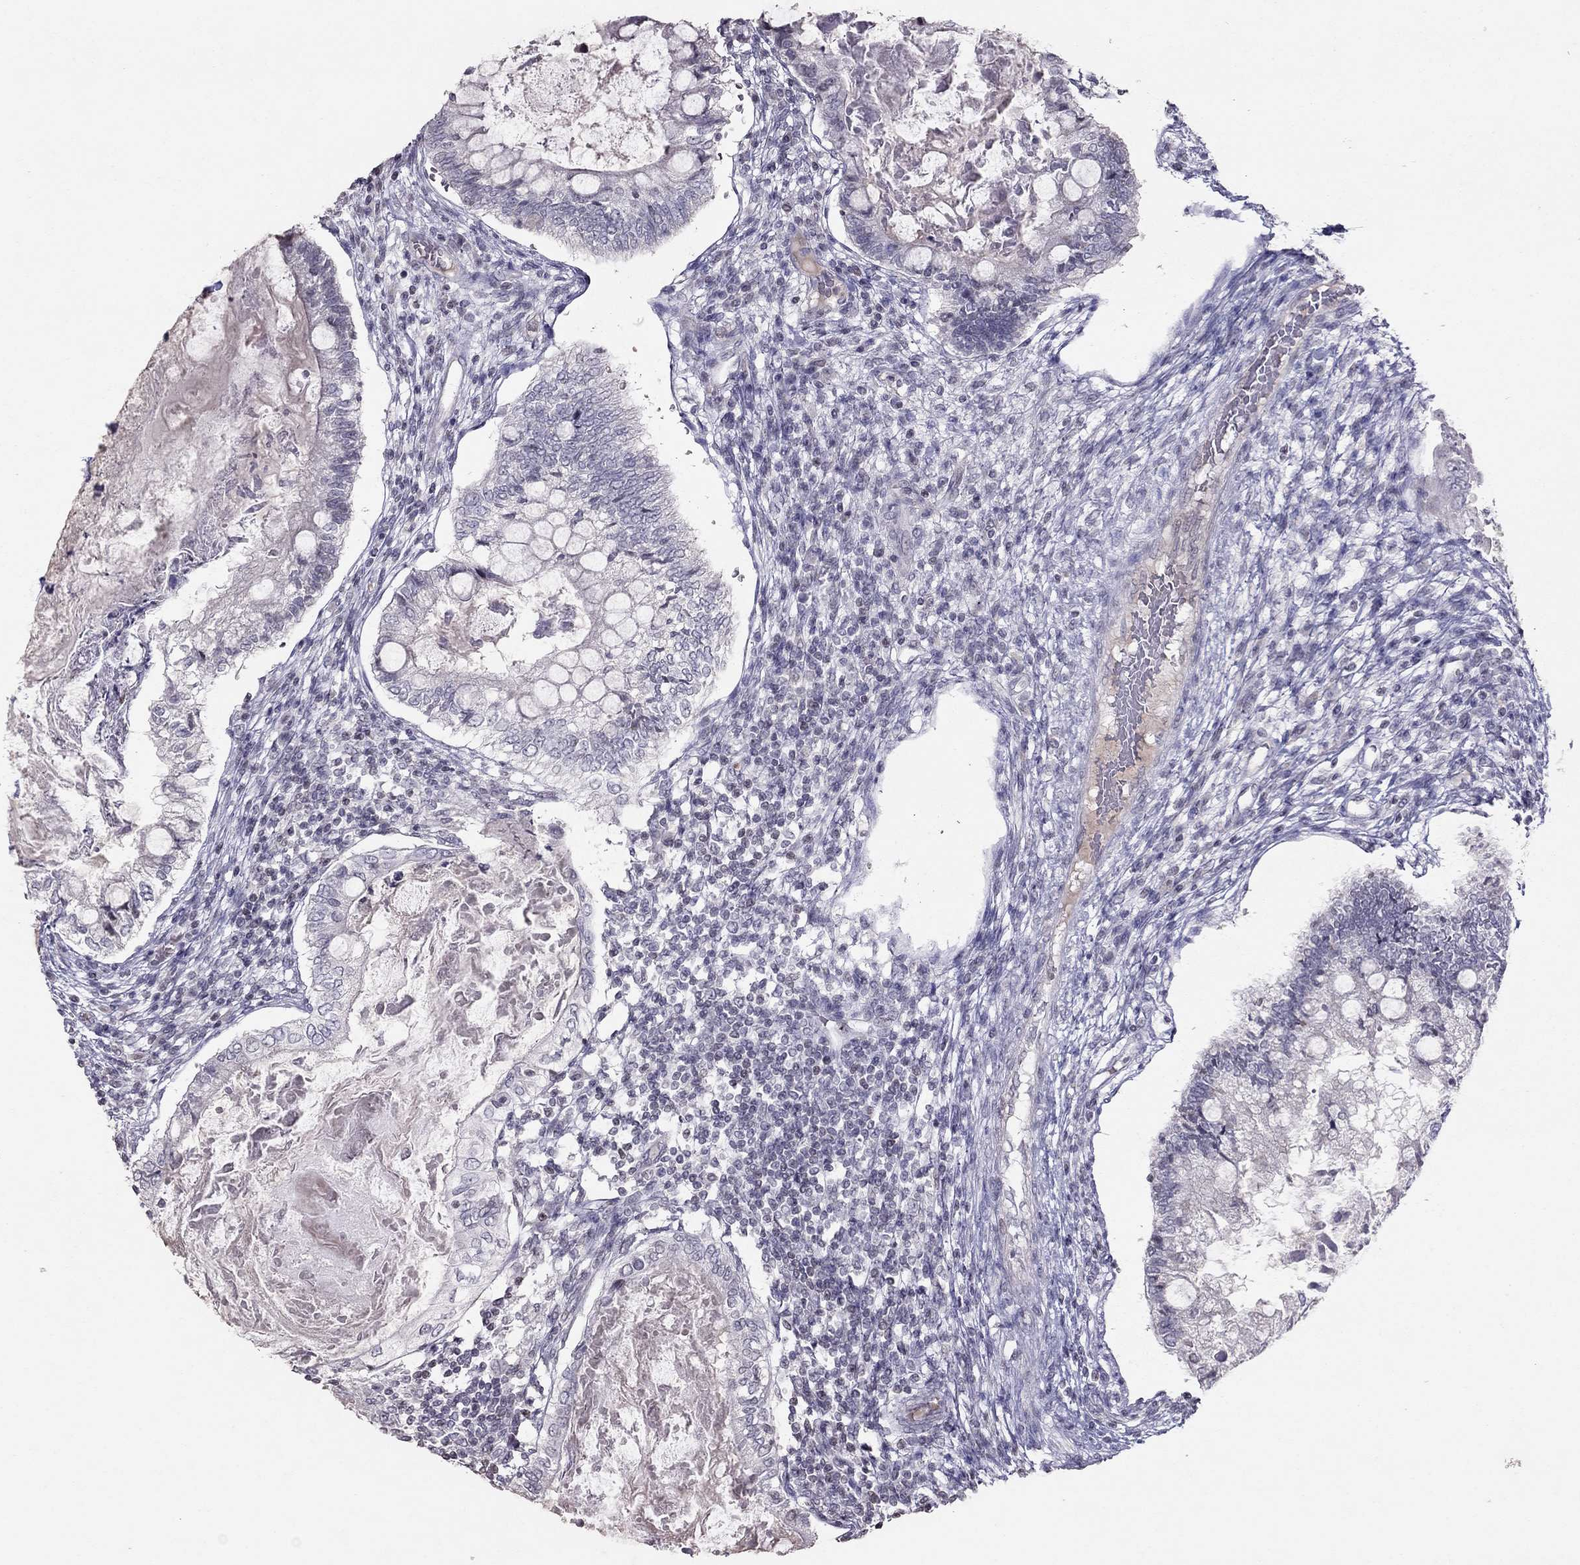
{"staining": {"intensity": "negative", "quantity": "none", "location": "none"}, "tissue": "testis cancer", "cell_type": "Tumor cells", "image_type": "cancer", "snomed": [{"axis": "morphology", "description": "Seminoma, NOS"}, {"axis": "morphology", "description": "Carcinoma, Embryonal, NOS"}, {"axis": "topography", "description": "Testis"}], "caption": "Embryonal carcinoma (testis) was stained to show a protein in brown. There is no significant expression in tumor cells.", "gene": "TSHB", "patient": {"sex": "male", "age": 41}}